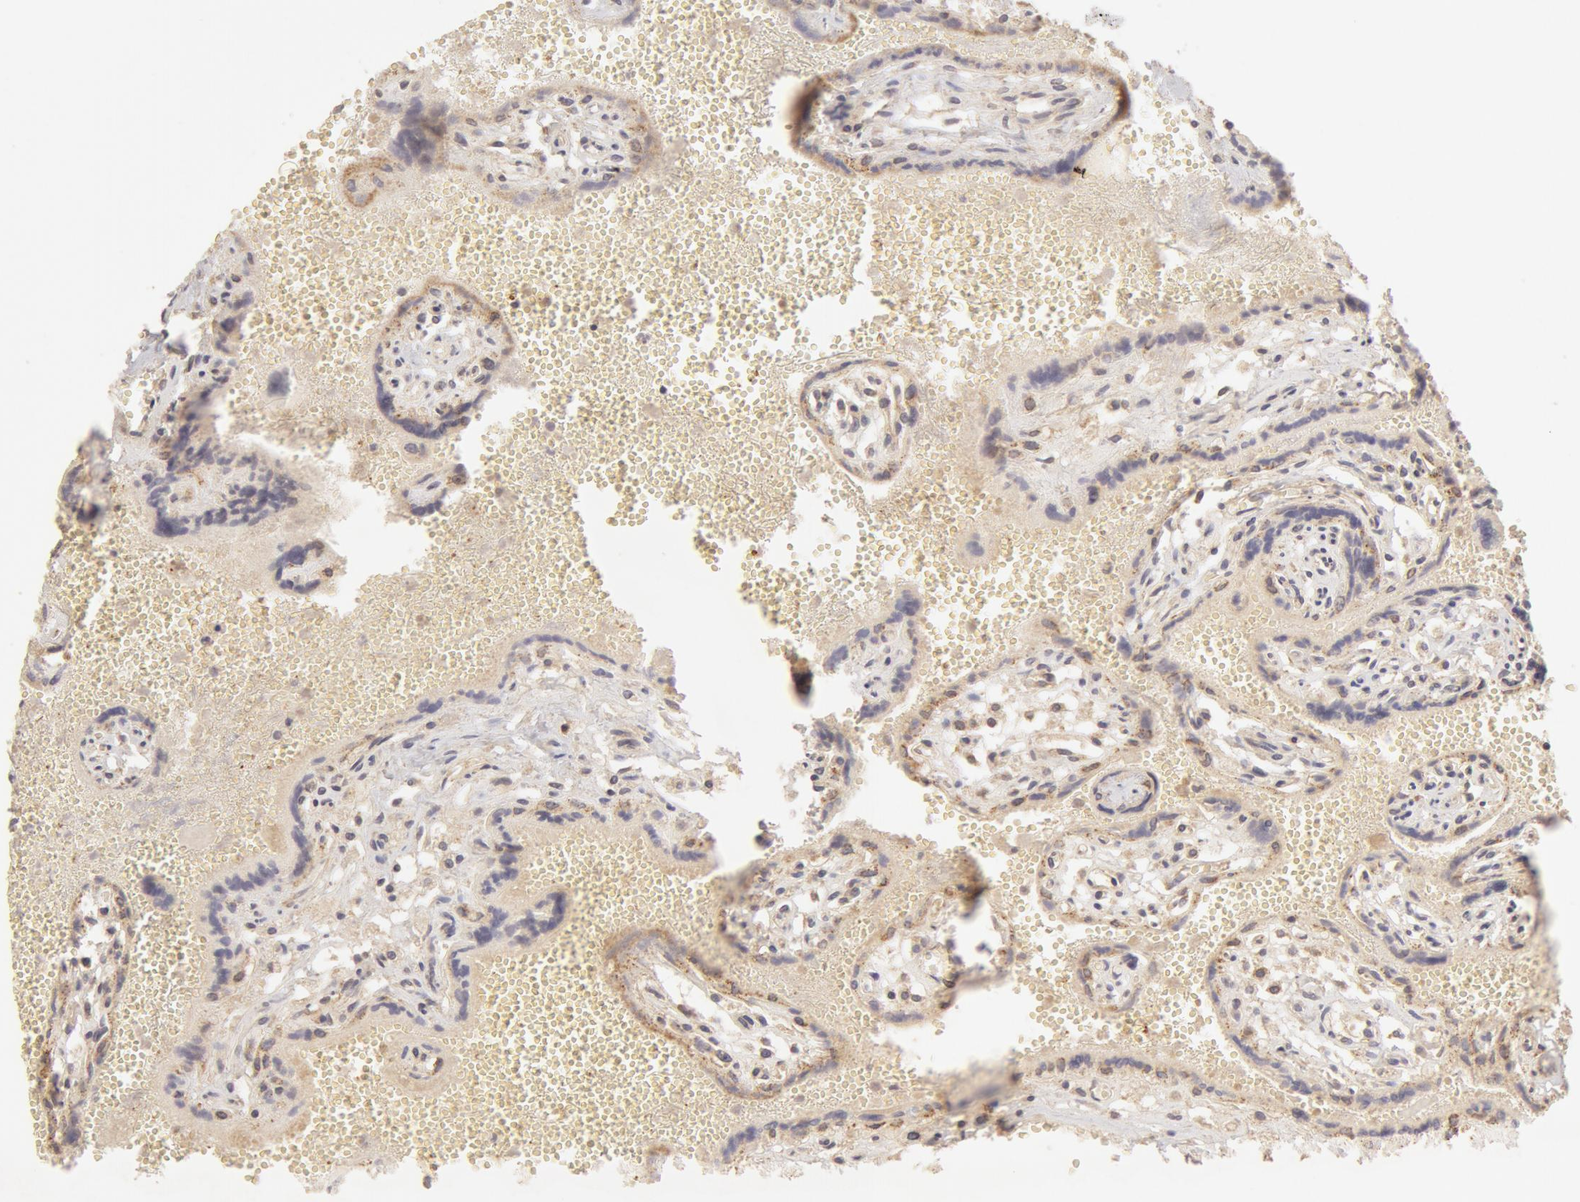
{"staining": {"intensity": "moderate", "quantity": "25%-75%", "location": "cytoplasmic/membranous"}, "tissue": "placenta", "cell_type": "Decidual cells", "image_type": "normal", "snomed": [{"axis": "morphology", "description": "Normal tissue, NOS"}, {"axis": "topography", "description": "Placenta"}], "caption": "This micrograph displays normal placenta stained with IHC to label a protein in brown. The cytoplasmic/membranous of decidual cells show moderate positivity for the protein. Nuclei are counter-stained blue.", "gene": "ADPRH", "patient": {"sex": "female", "age": 40}}